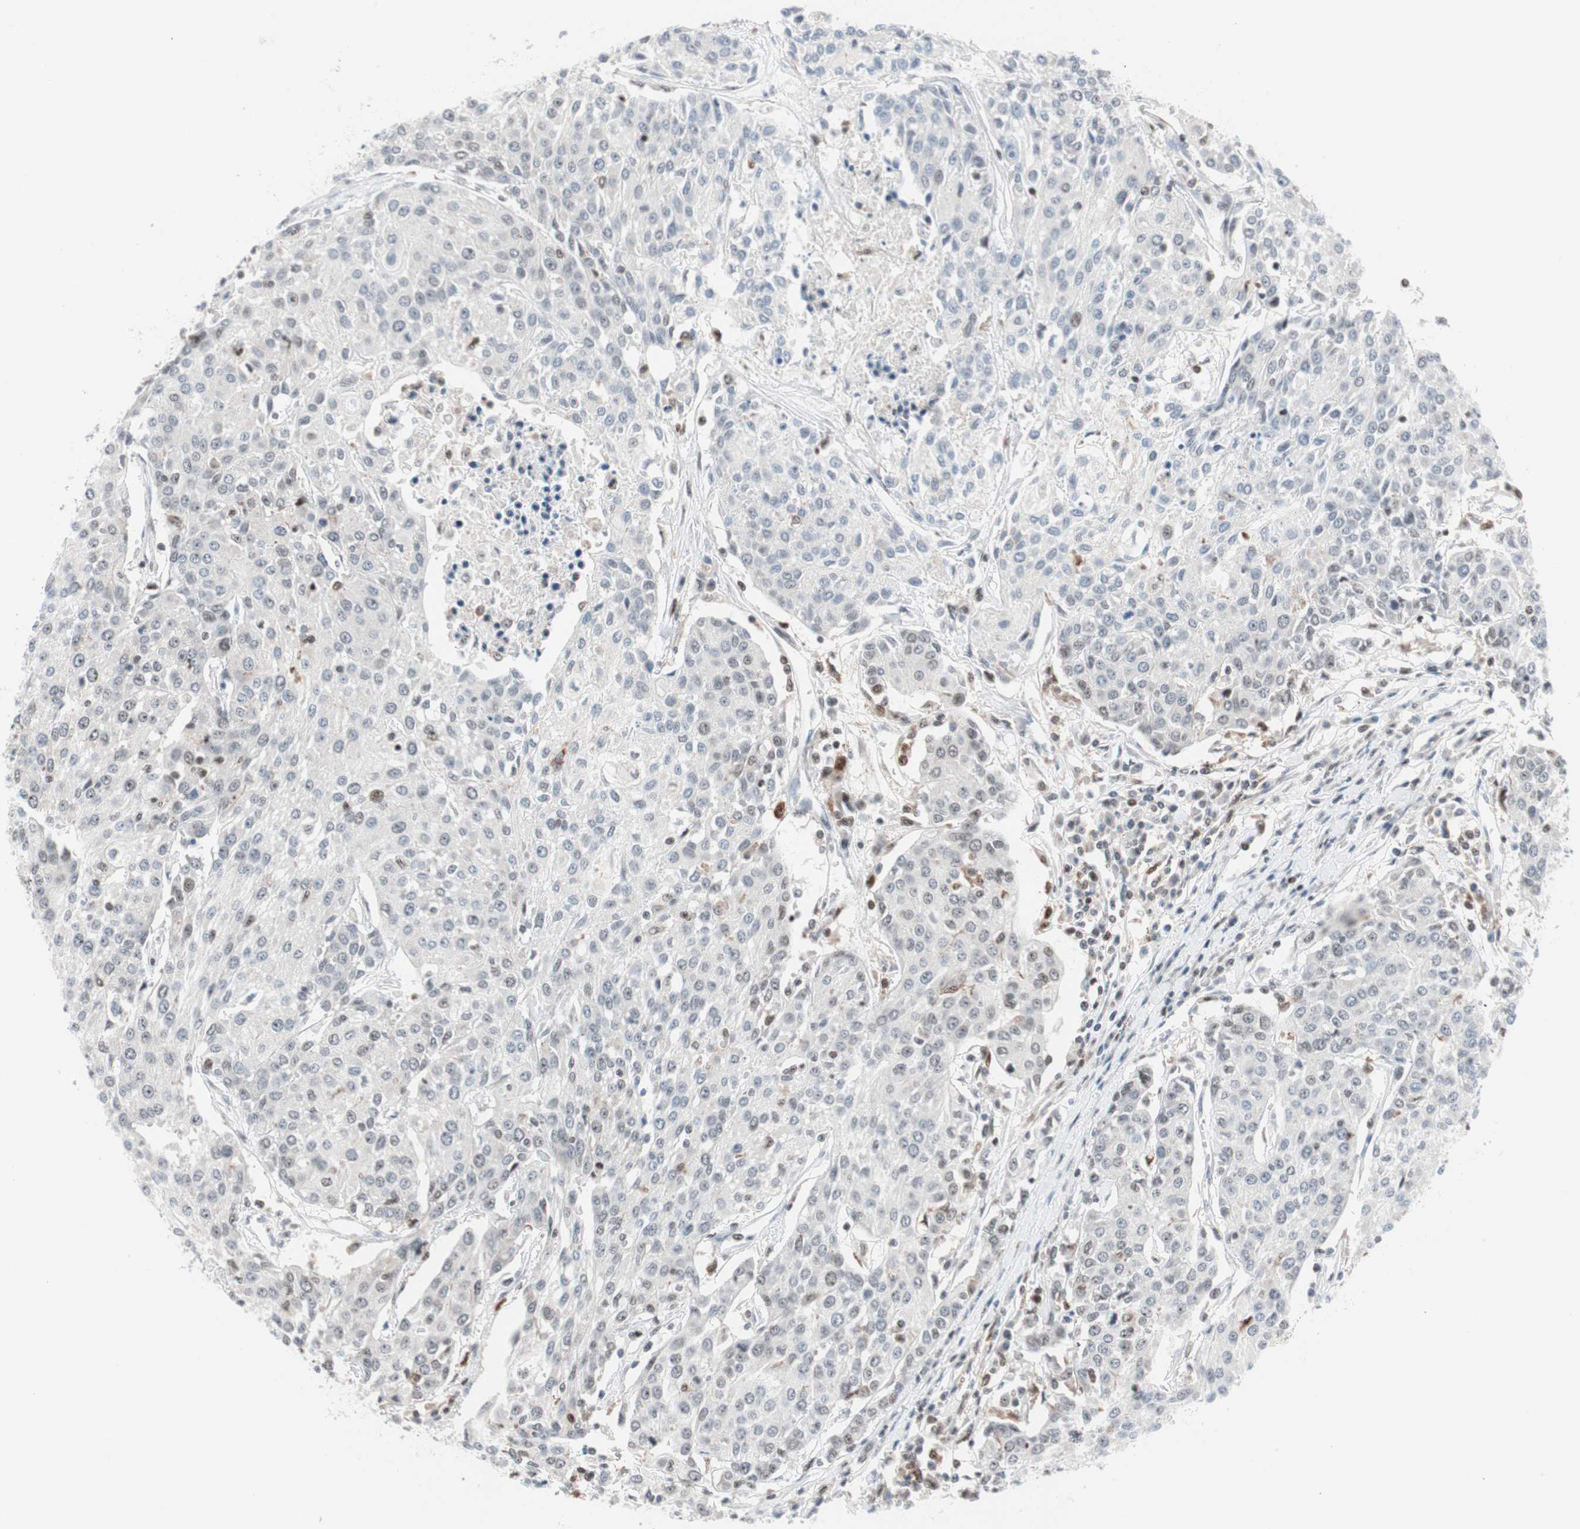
{"staining": {"intensity": "negative", "quantity": "none", "location": "none"}, "tissue": "urothelial cancer", "cell_type": "Tumor cells", "image_type": "cancer", "snomed": [{"axis": "morphology", "description": "Urothelial carcinoma, High grade"}, {"axis": "topography", "description": "Urinary bladder"}], "caption": "Human urothelial carcinoma (high-grade) stained for a protein using immunohistochemistry (IHC) displays no positivity in tumor cells.", "gene": "RGS10", "patient": {"sex": "female", "age": 85}}